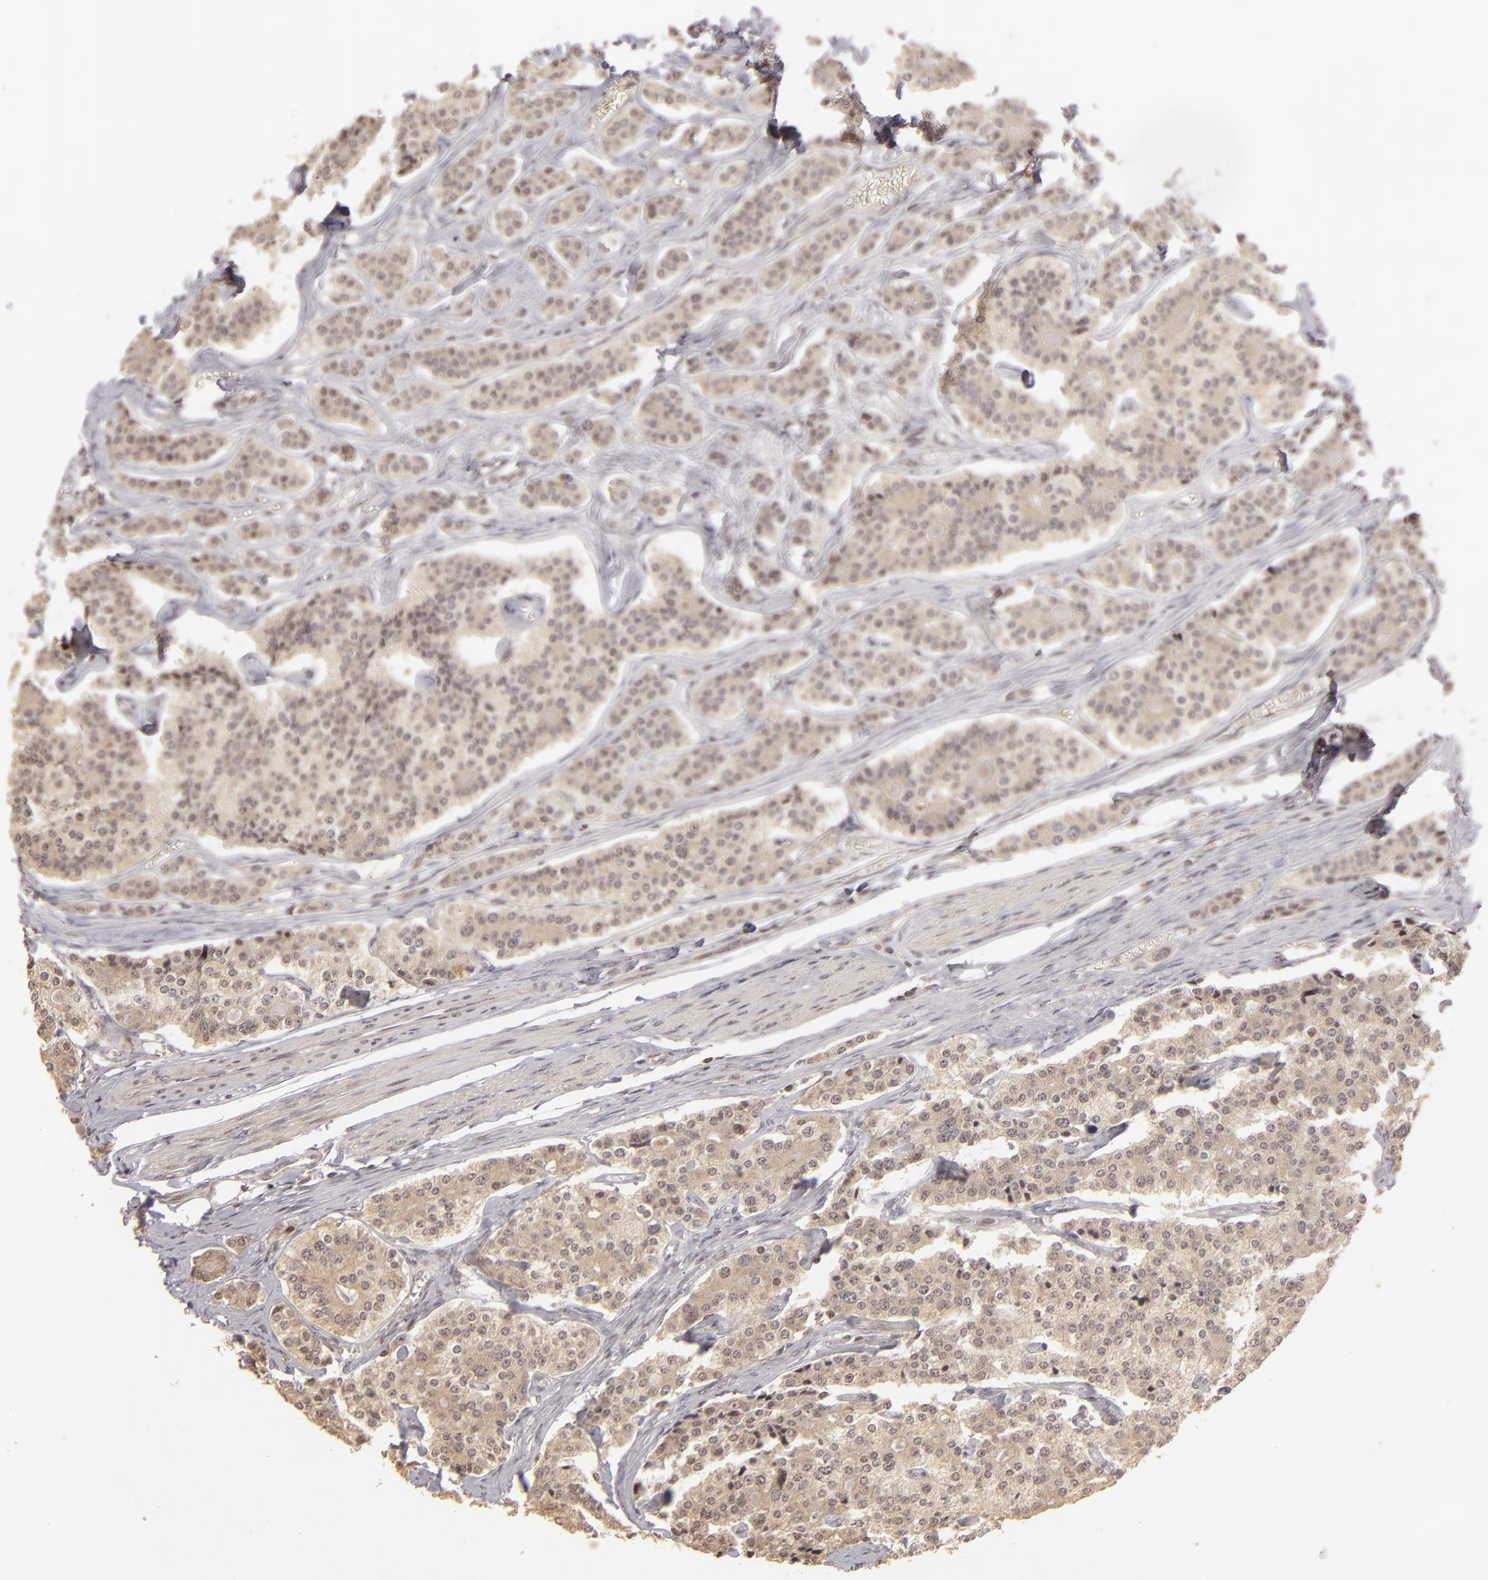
{"staining": {"intensity": "negative", "quantity": "none", "location": "none"}, "tissue": "carcinoid", "cell_type": "Tumor cells", "image_type": "cancer", "snomed": [{"axis": "morphology", "description": "Carcinoid, malignant, NOS"}, {"axis": "topography", "description": "Small intestine"}], "caption": "High magnification brightfield microscopy of carcinoid (malignant) stained with DAB (brown) and counterstained with hematoxylin (blue): tumor cells show no significant staining.", "gene": "AKAP6", "patient": {"sex": "male", "age": 63}}